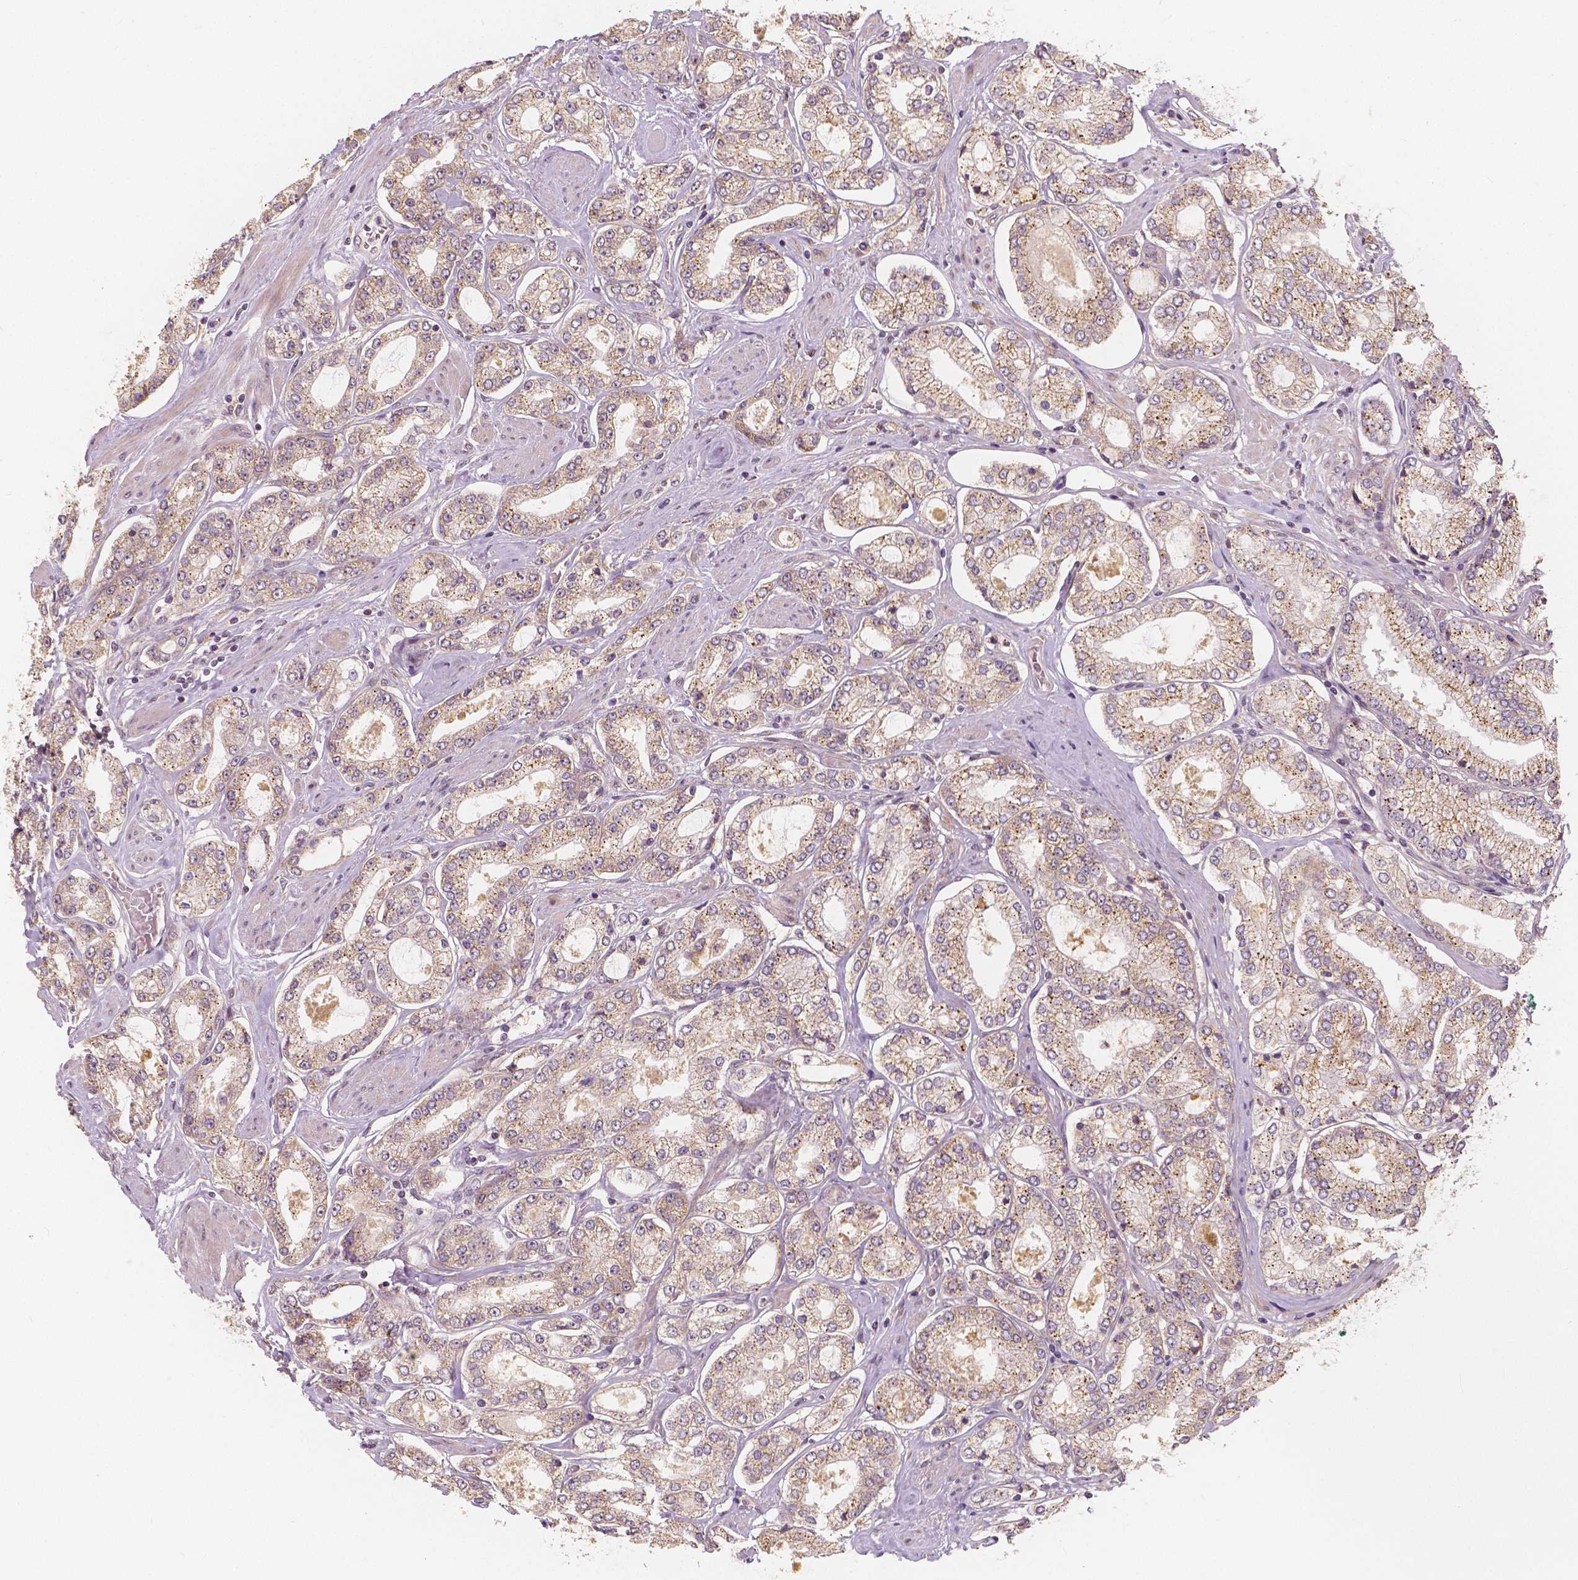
{"staining": {"intensity": "weak", "quantity": ">75%", "location": "cytoplasmic/membranous"}, "tissue": "prostate cancer", "cell_type": "Tumor cells", "image_type": "cancer", "snomed": [{"axis": "morphology", "description": "Adenocarcinoma, High grade"}, {"axis": "topography", "description": "Prostate"}], "caption": "Tumor cells show low levels of weak cytoplasmic/membranous expression in approximately >75% of cells in prostate cancer. (DAB IHC with brightfield microscopy, high magnification).", "gene": "SNX12", "patient": {"sex": "male", "age": 68}}